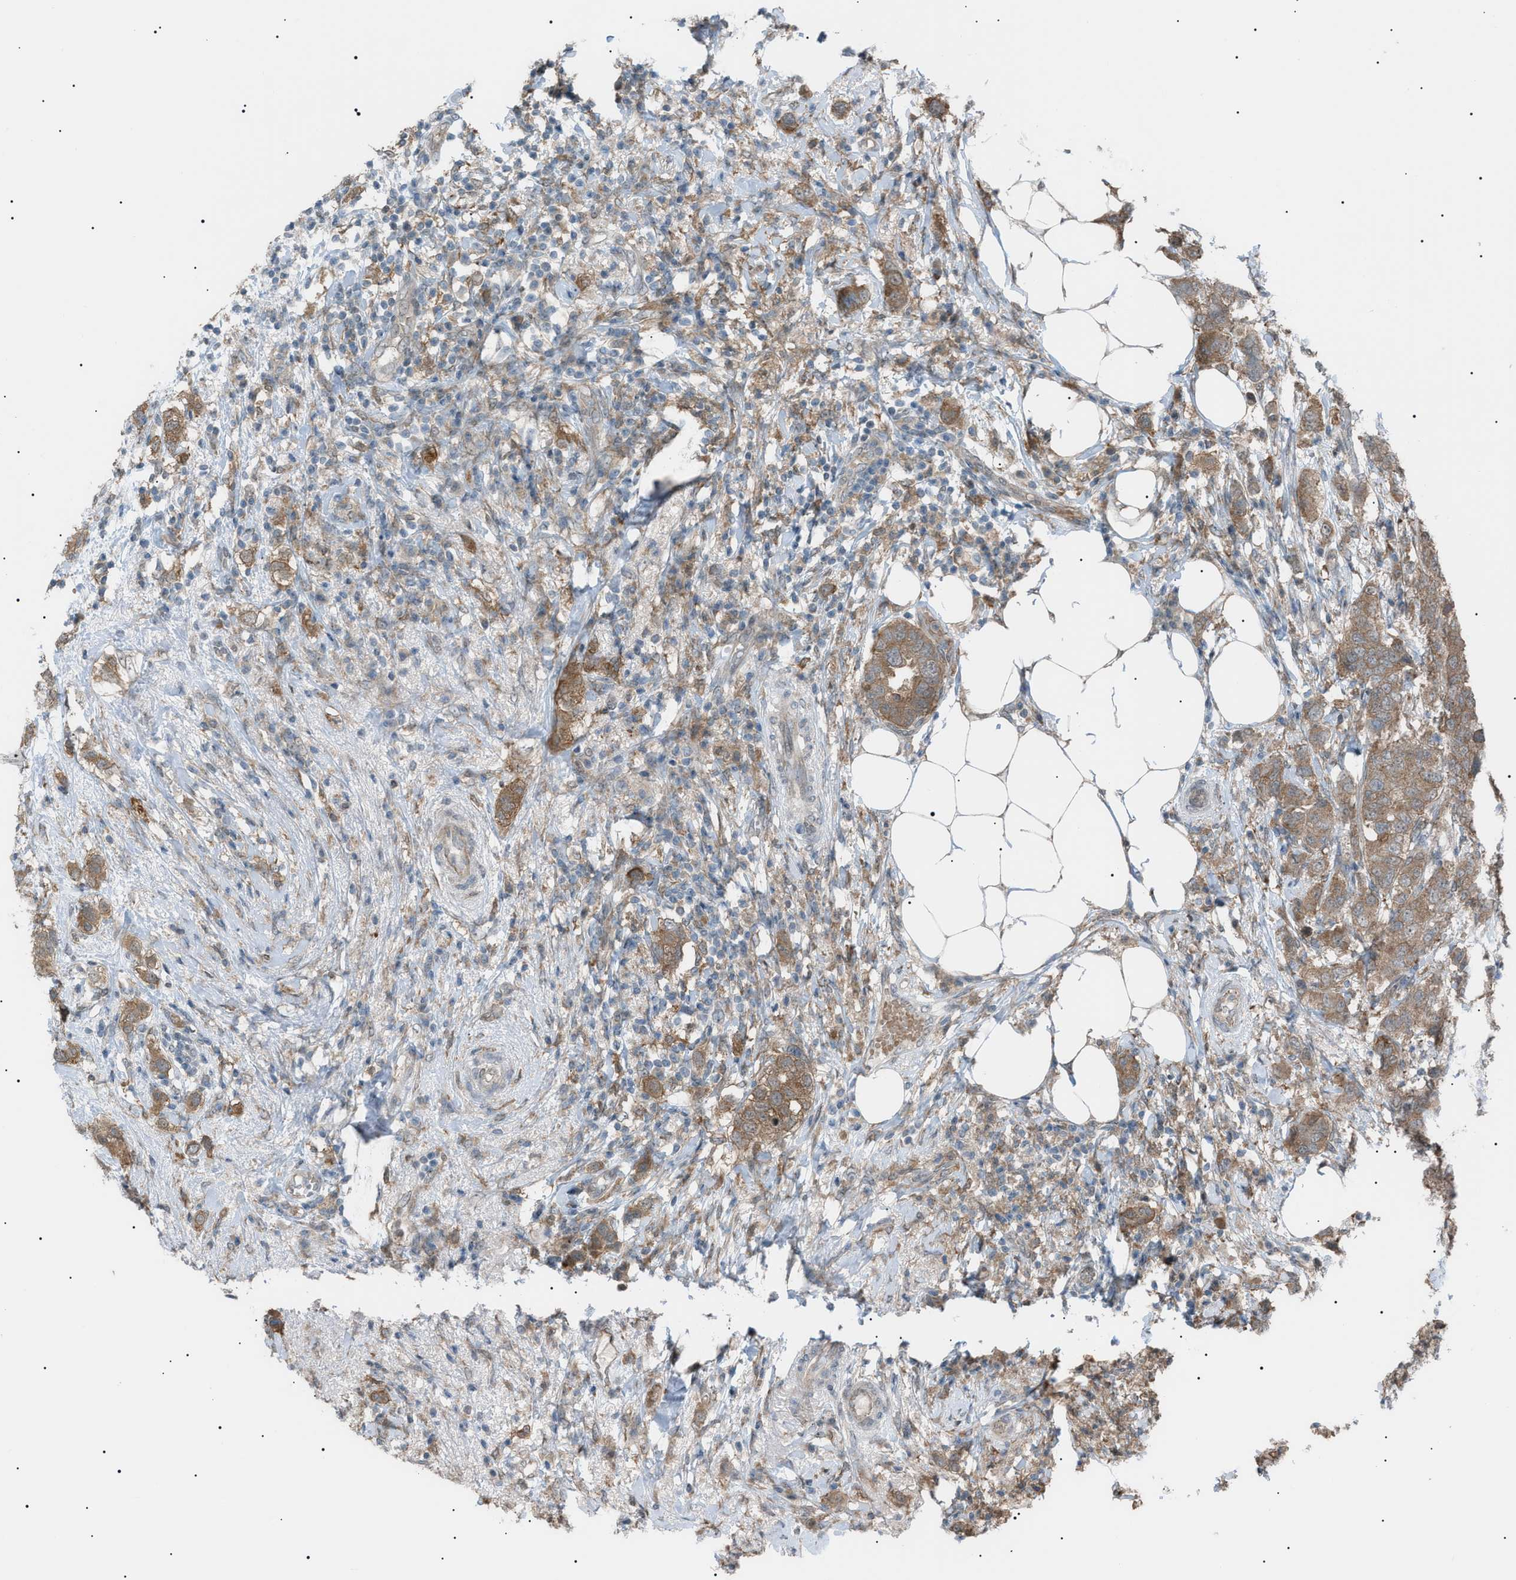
{"staining": {"intensity": "moderate", "quantity": ">75%", "location": "cytoplasmic/membranous"}, "tissue": "breast cancer", "cell_type": "Tumor cells", "image_type": "cancer", "snomed": [{"axis": "morphology", "description": "Duct carcinoma"}, {"axis": "topography", "description": "Breast"}], "caption": "There is medium levels of moderate cytoplasmic/membranous positivity in tumor cells of breast cancer (intraductal carcinoma), as demonstrated by immunohistochemical staining (brown color).", "gene": "LPIN2", "patient": {"sex": "female", "age": 50}}